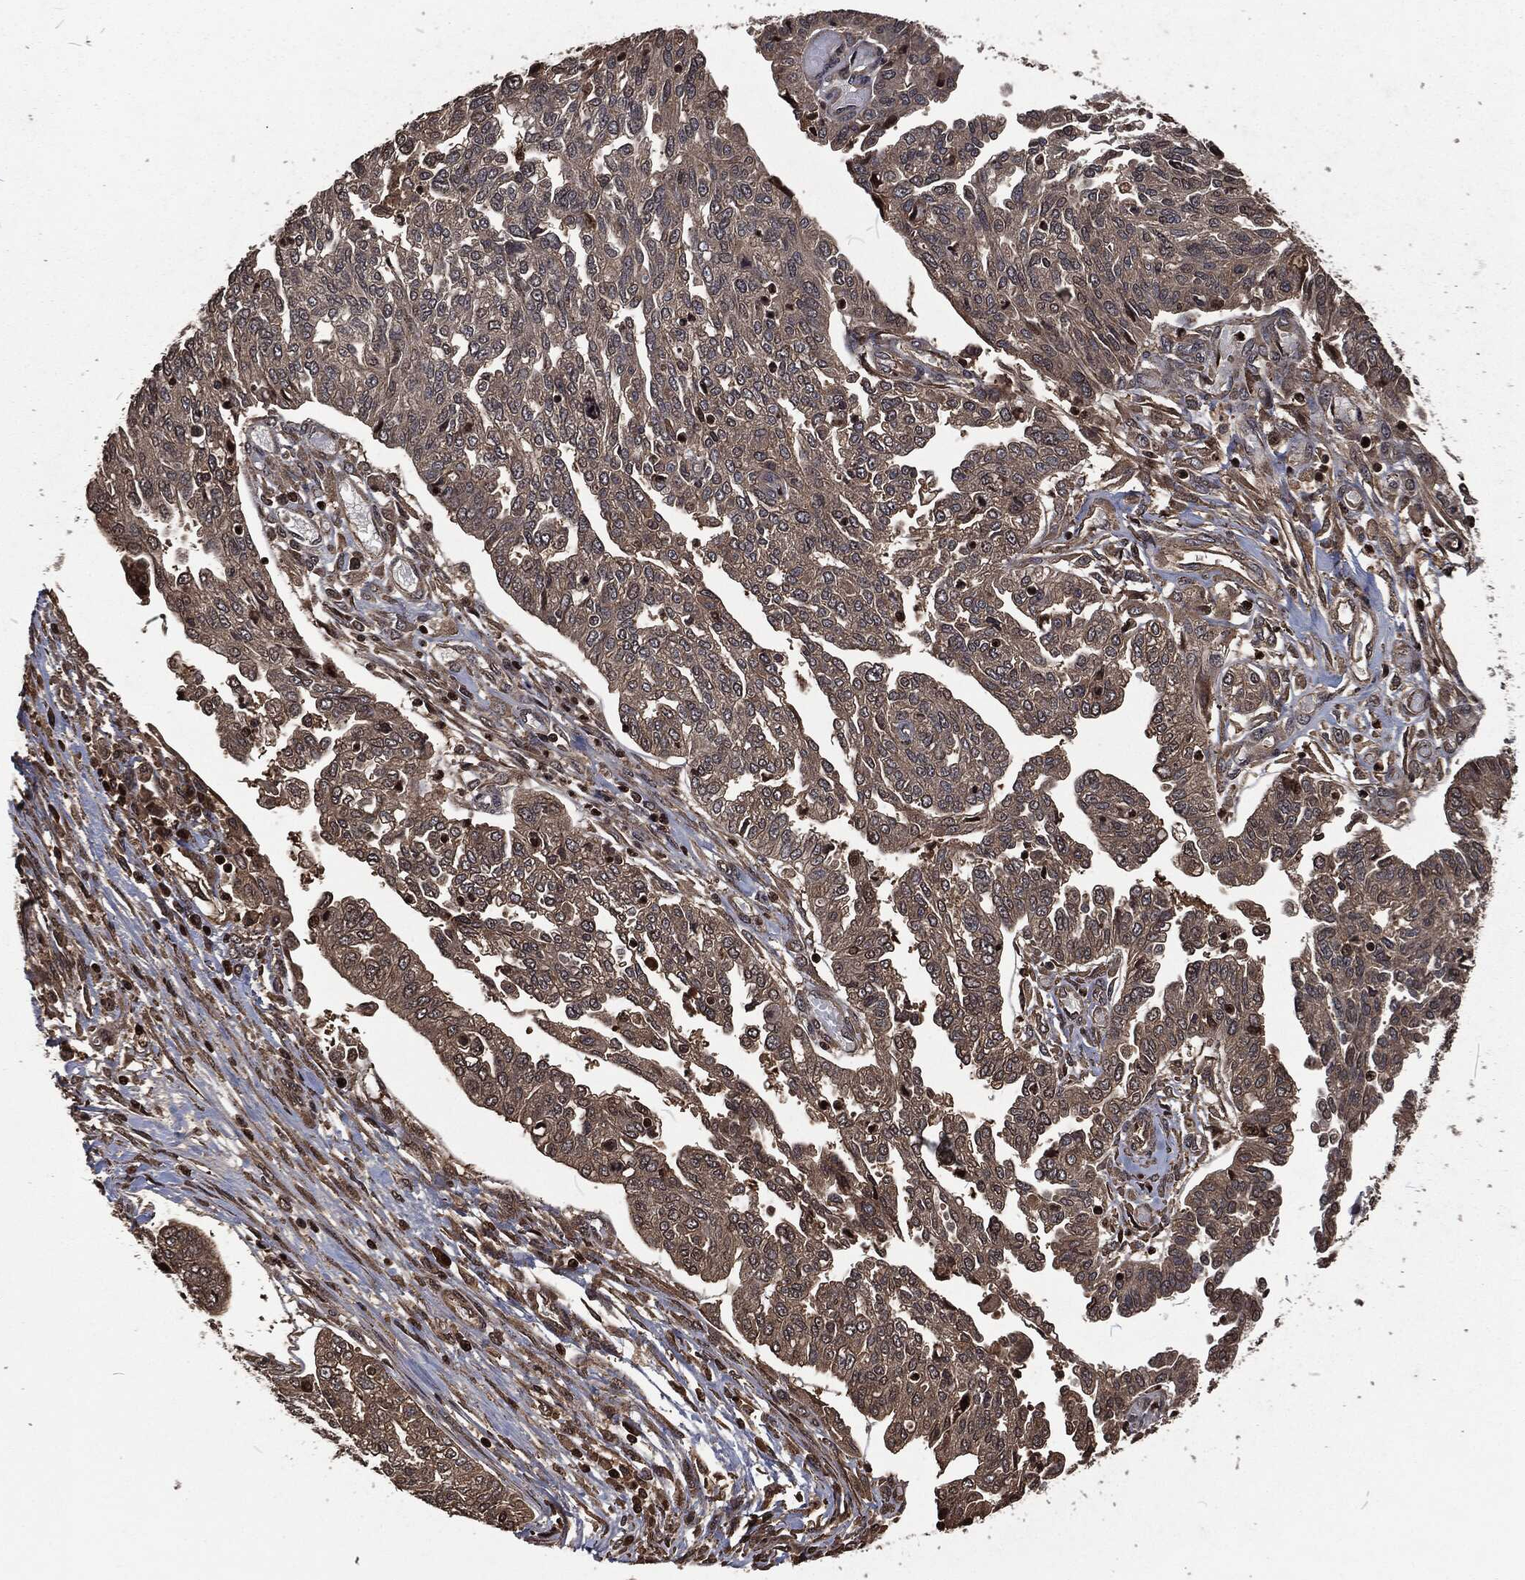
{"staining": {"intensity": "weak", "quantity": "25%-75%", "location": "cytoplasmic/membranous"}, "tissue": "ovarian cancer", "cell_type": "Tumor cells", "image_type": "cancer", "snomed": [{"axis": "morphology", "description": "Cystadenocarcinoma, serous, NOS"}, {"axis": "topography", "description": "Ovary"}], "caption": "Ovarian cancer (serous cystadenocarcinoma) stained for a protein (brown) reveals weak cytoplasmic/membranous positive positivity in about 25%-75% of tumor cells.", "gene": "SNAI1", "patient": {"sex": "female", "age": 67}}